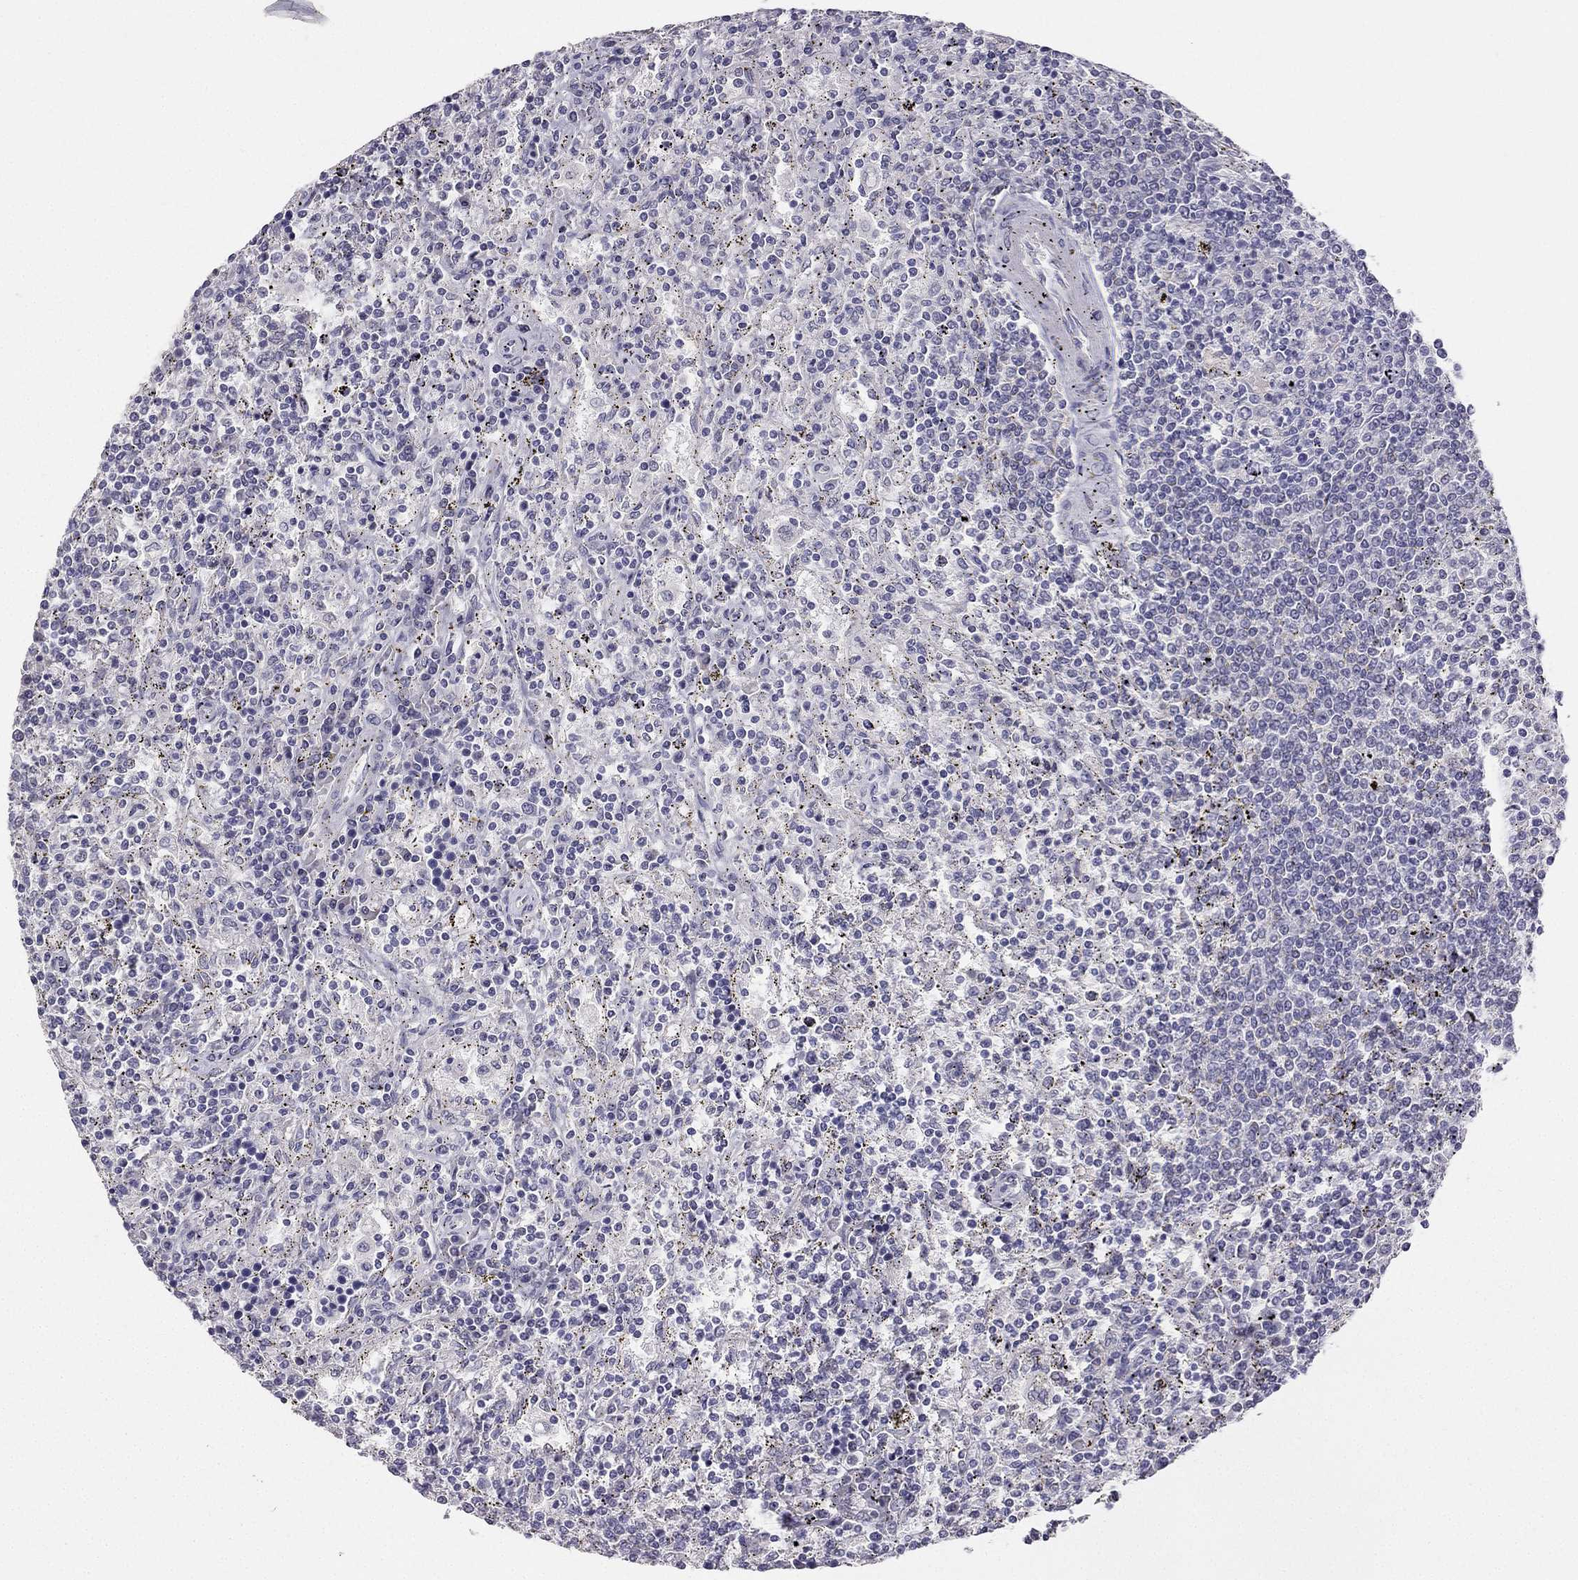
{"staining": {"intensity": "negative", "quantity": "none", "location": "none"}, "tissue": "lymphoma", "cell_type": "Tumor cells", "image_type": "cancer", "snomed": [{"axis": "morphology", "description": "Malignant lymphoma, non-Hodgkin's type, Low grade"}, {"axis": "topography", "description": "Spleen"}], "caption": "Protein analysis of low-grade malignant lymphoma, non-Hodgkin's type reveals no significant staining in tumor cells. (Immunohistochemistry (ihc), brightfield microscopy, high magnification).", "gene": "CALB2", "patient": {"sex": "male", "age": 62}}